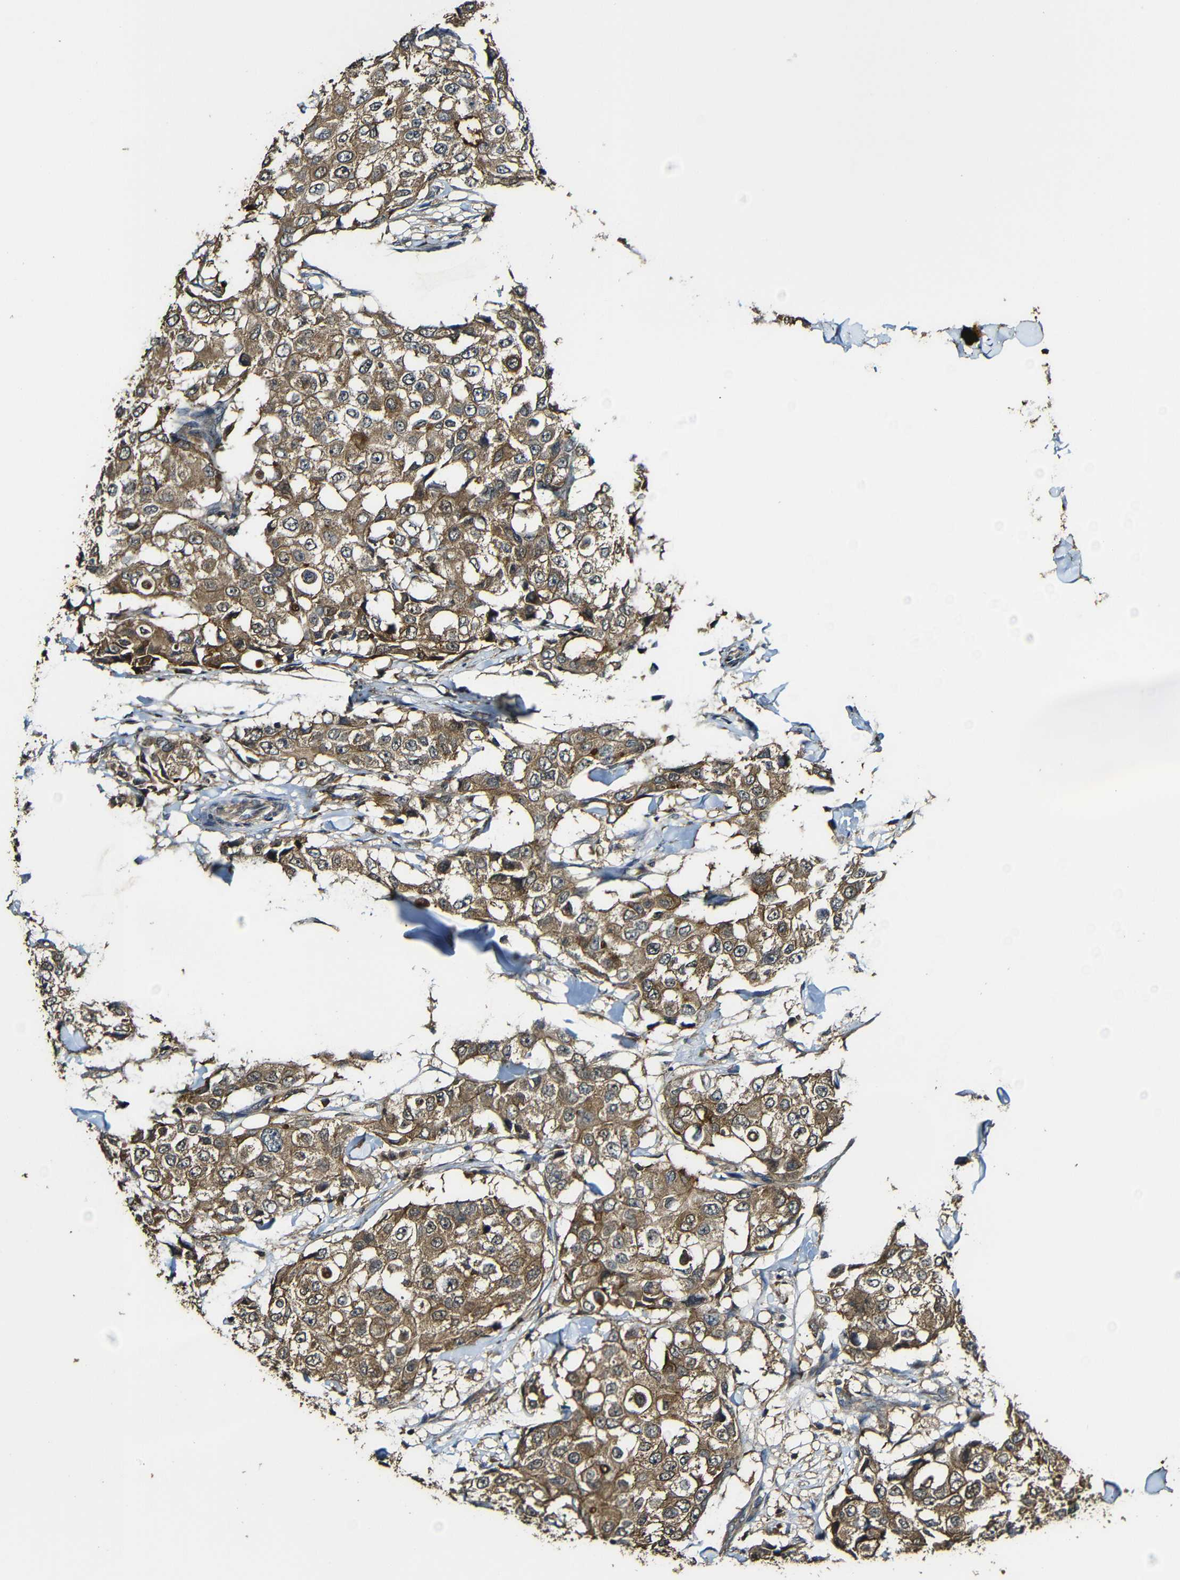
{"staining": {"intensity": "moderate", "quantity": ">75%", "location": "cytoplasmic/membranous"}, "tissue": "breast cancer", "cell_type": "Tumor cells", "image_type": "cancer", "snomed": [{"axis": "morphology", "description": "Duct carcinoma"}, {"axis": "topography", "description": "Breast"}], "caption": "Invasive ductal carcinoma (breast) stained with a brown dye demonstrates moderate cytoplasmic/membranous positive positivity in about >75% of tumor cells.", "gene": "CASP8", "patient": {"sex": "female", "age": 27}}